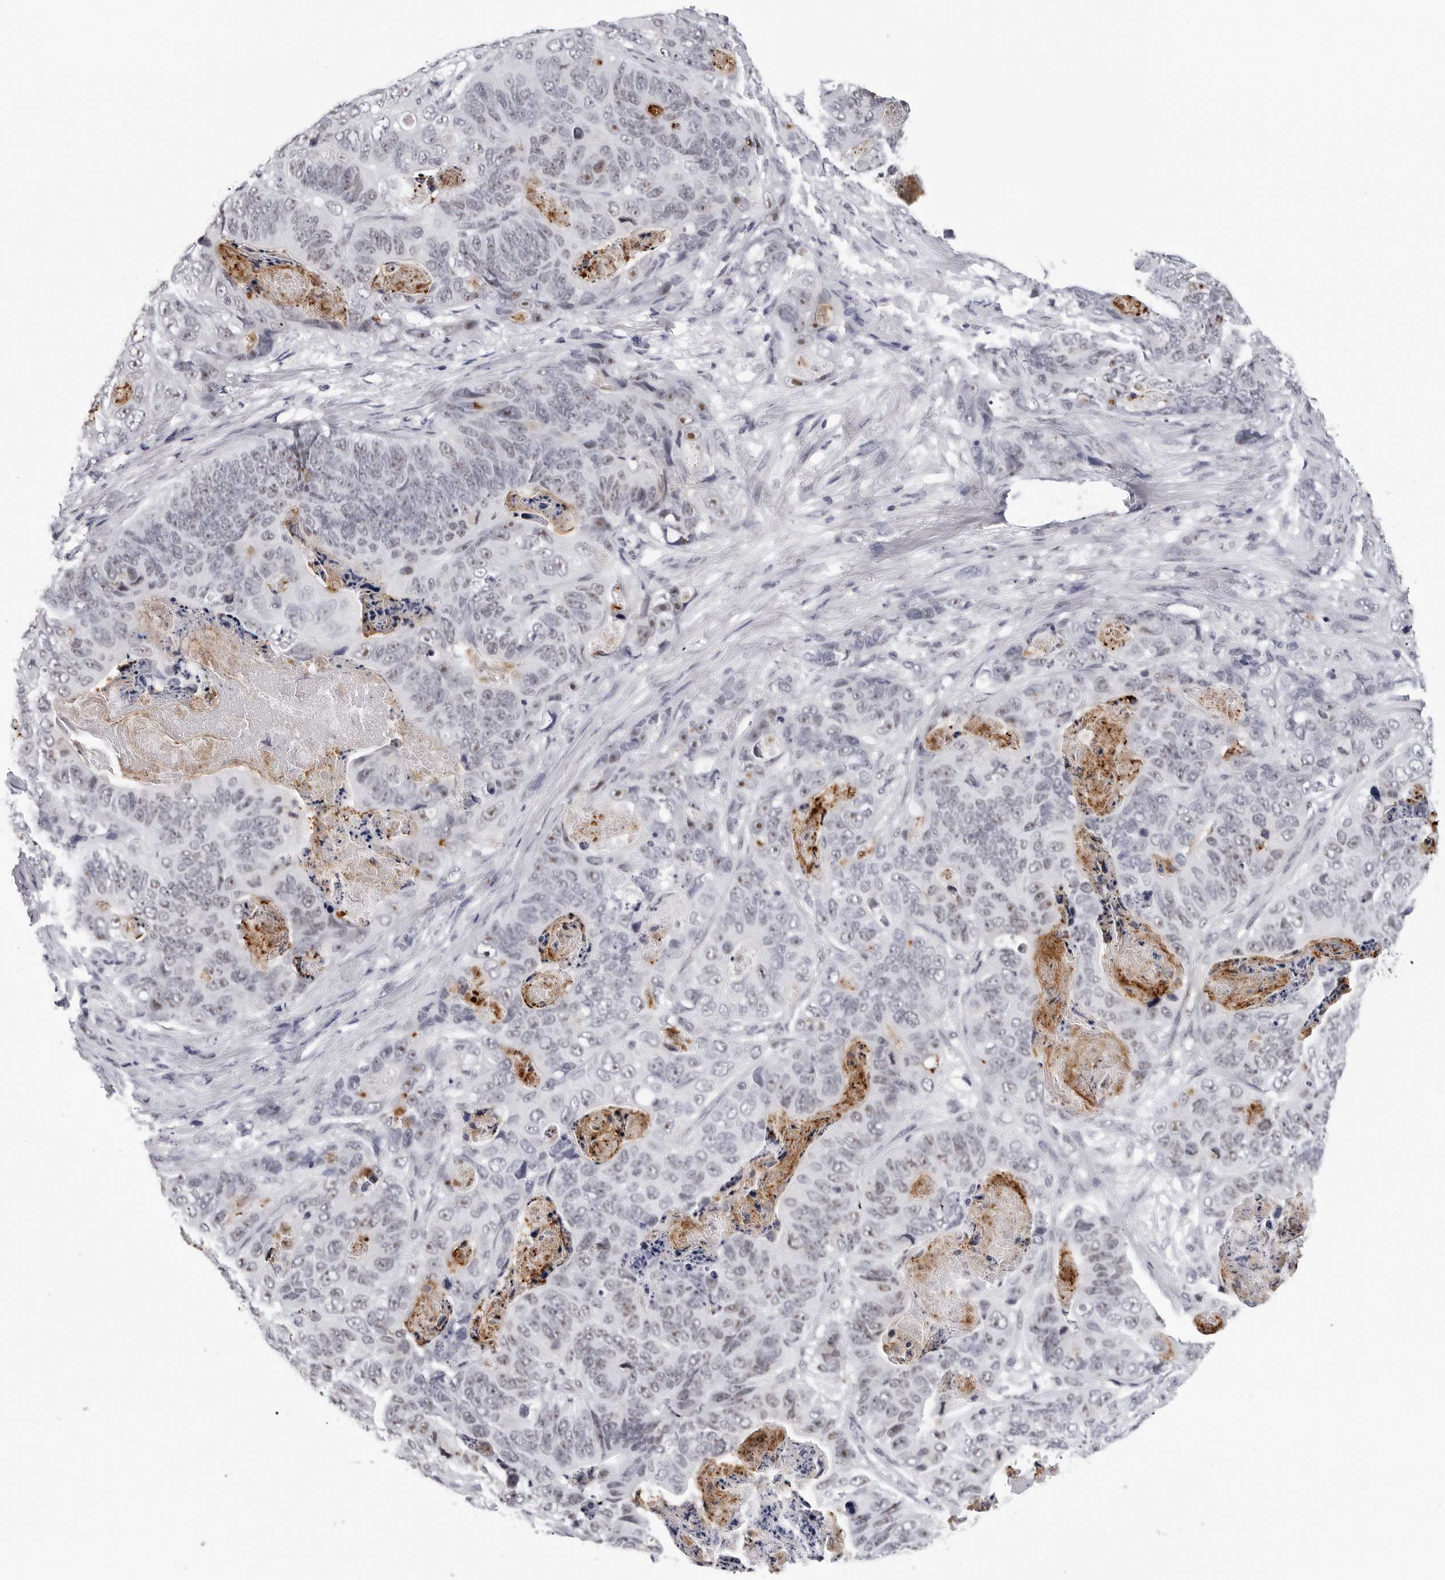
{"staining": {"intensity": "weak", "quantity": "<25%", "location": "nuclear"}, "tissue": "stomach cancer", "cell_type": "Tumor cells", "image_type": "cancer", "snomed": [{"axis": "morphology", "description": "Normal tissue, NOS"}, {"axis": "morphology", "description": "Adenocarcinoma, NOS"}, {"axis": "topography", "description": "Stomach"}], "caption": "A photomicrograph of adenocarcinoma (stomach) stained for a protein exhibits no brown staining in tumor cells.", "gene": "GNL2", "patient": {"sex": "female", "age": 89}}